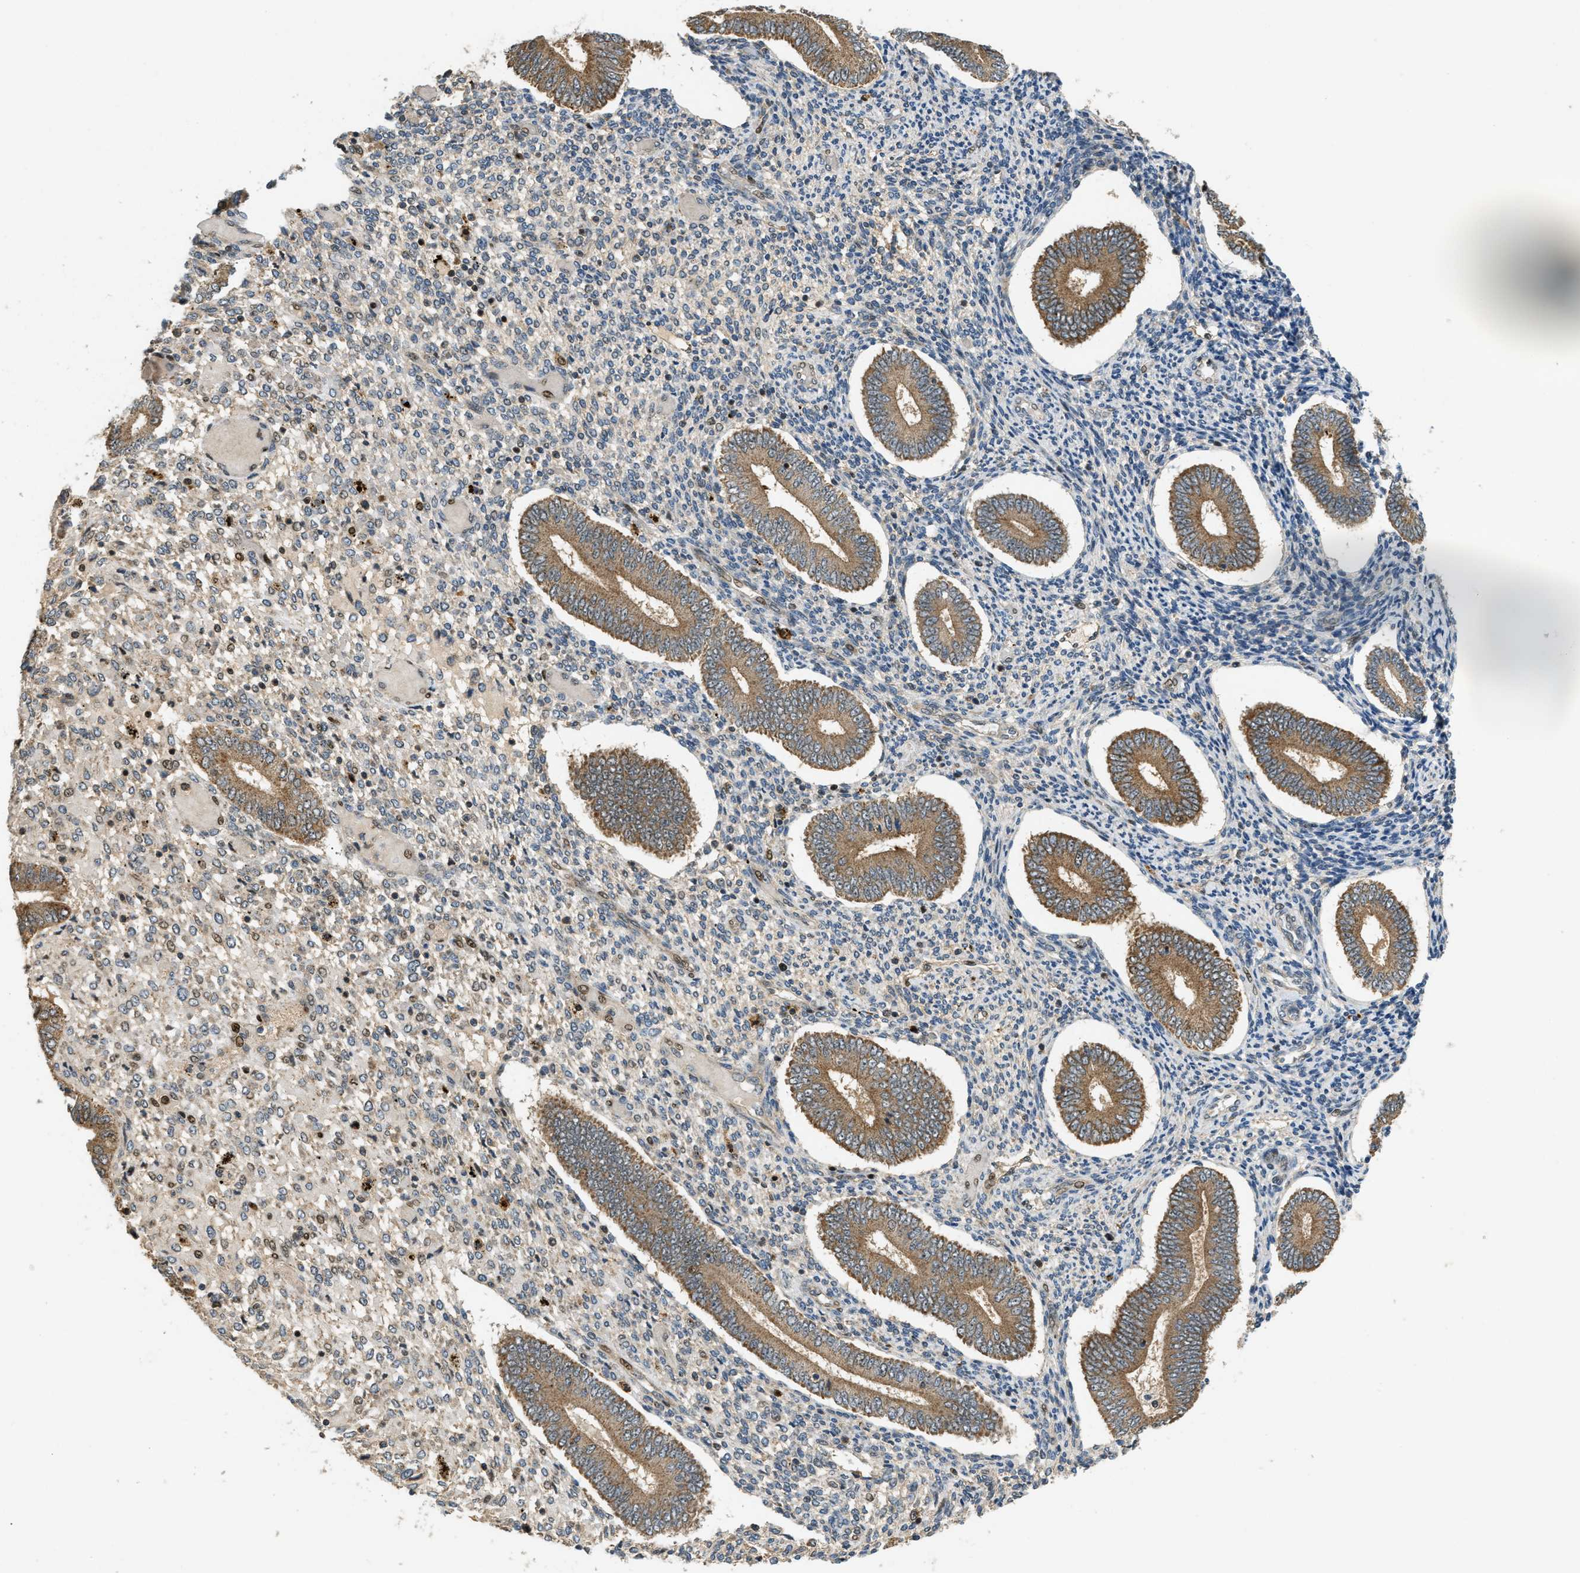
{"staining": {"intensity": "negative", "quantity": "none", "location": "none"}, "tissue": "endometrium", "cell_type": "Cells in endometrial stroma", "image_type": "normal", "snomed": [{"axis": "morphology", "description": "Normal tissue, NOS"}, {"axis": "topography", "description": "Endometrium"}], "caption": "DAB immunohistochemical staining of normal human endometrium displays no significant expression in cells in endometrial stroma. (DAB immunohistochemistry visualized using brightfield microscopy, high magnification).", "gene": "TRAPPC14", "patient": {"sex": "female", "age": 42}}